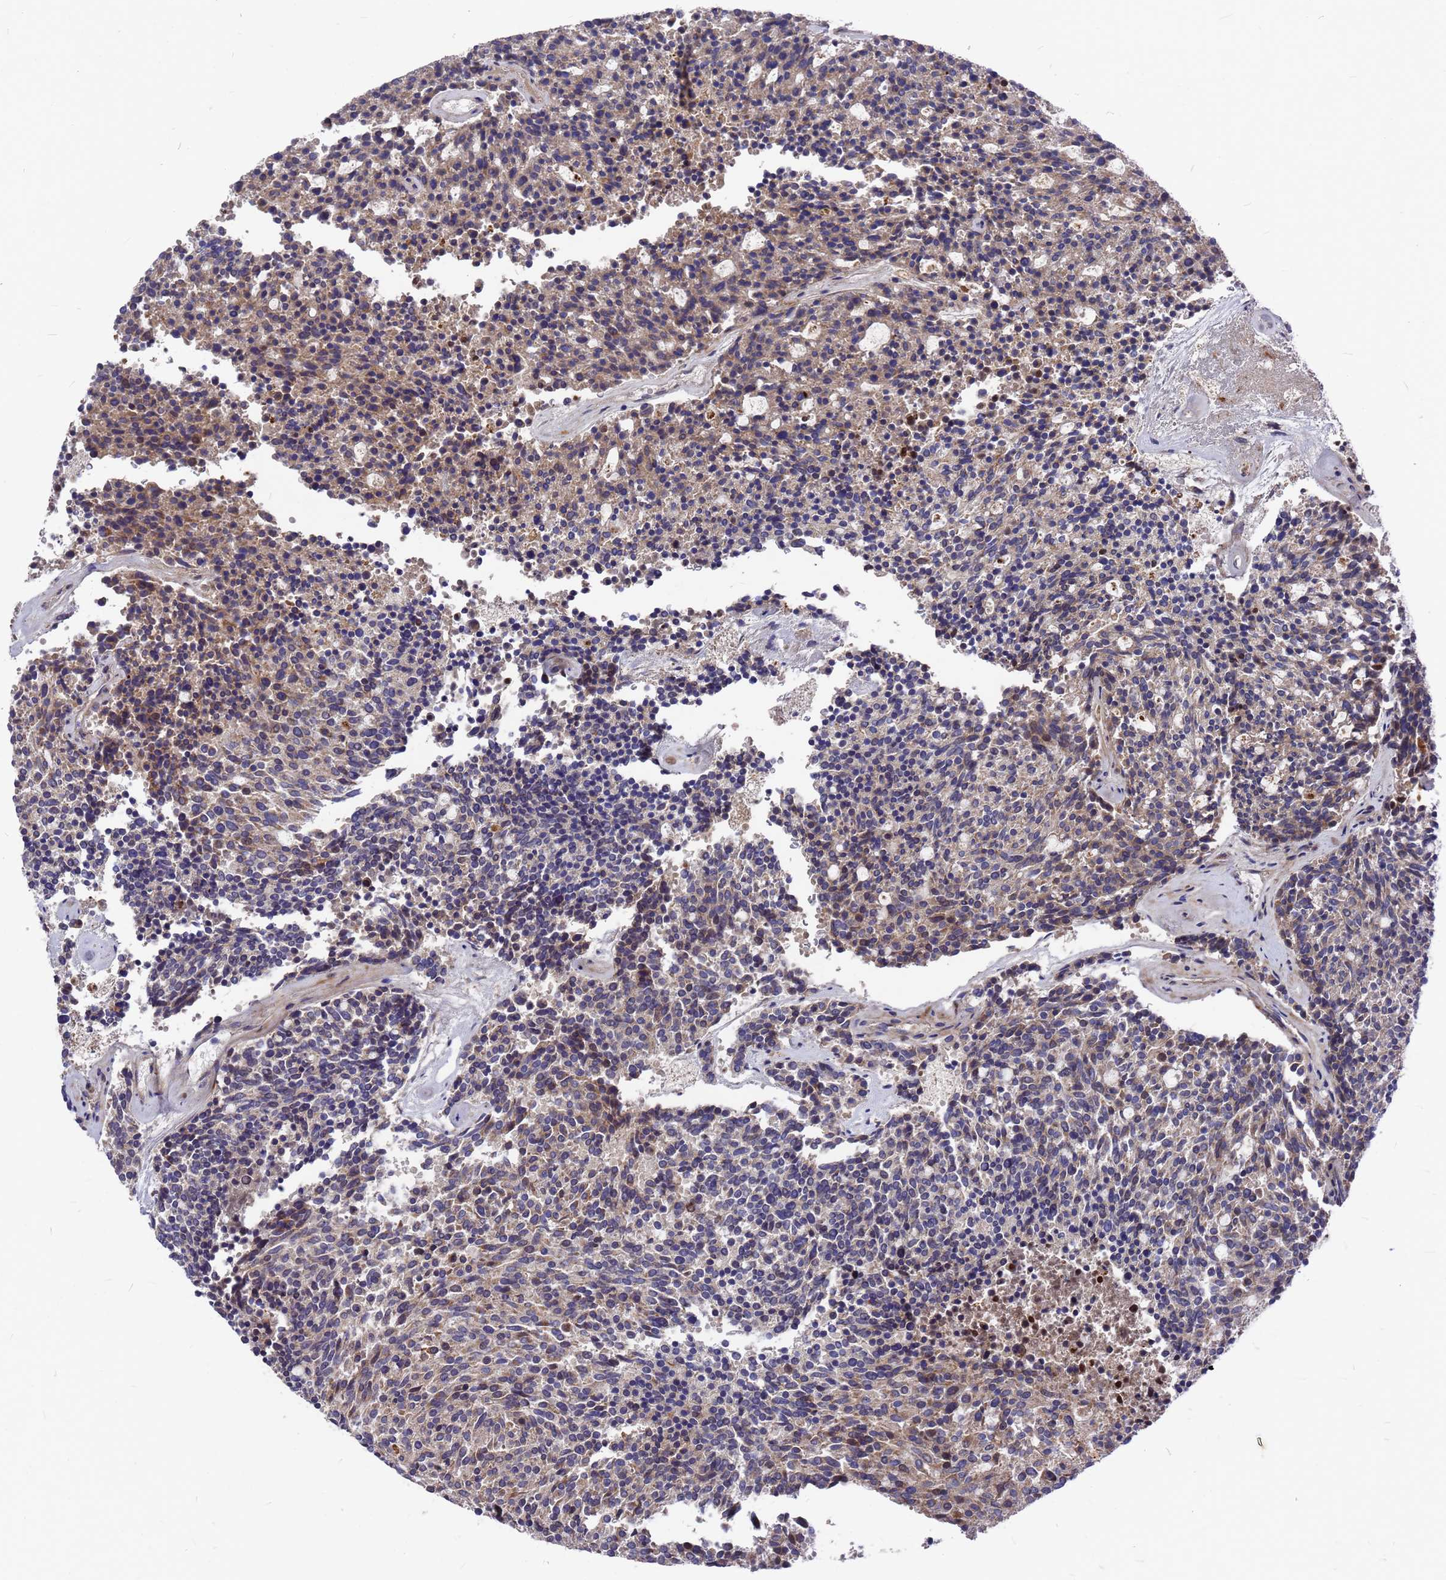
{"staining": {"intensity": "weak", "quantity": "25%-75%", "location": "cytoplasmic/membranous"}, "tissue": "carcinoid", "cell_type": "Tumor cells", "image_type": "cancer", "snomed": [{"axis": "morphology", "description": "Carcinoid, malignant, NOS"}, {"axis": "topography", "description": "Pancreas"}], "caption": "Weak cytoplasmic/membranous expression is present in about 25%-75% of tumor cells in malignant carcinoid.", "gene": "ZNF717", "patient": {"sex": "female", "age": 54}}